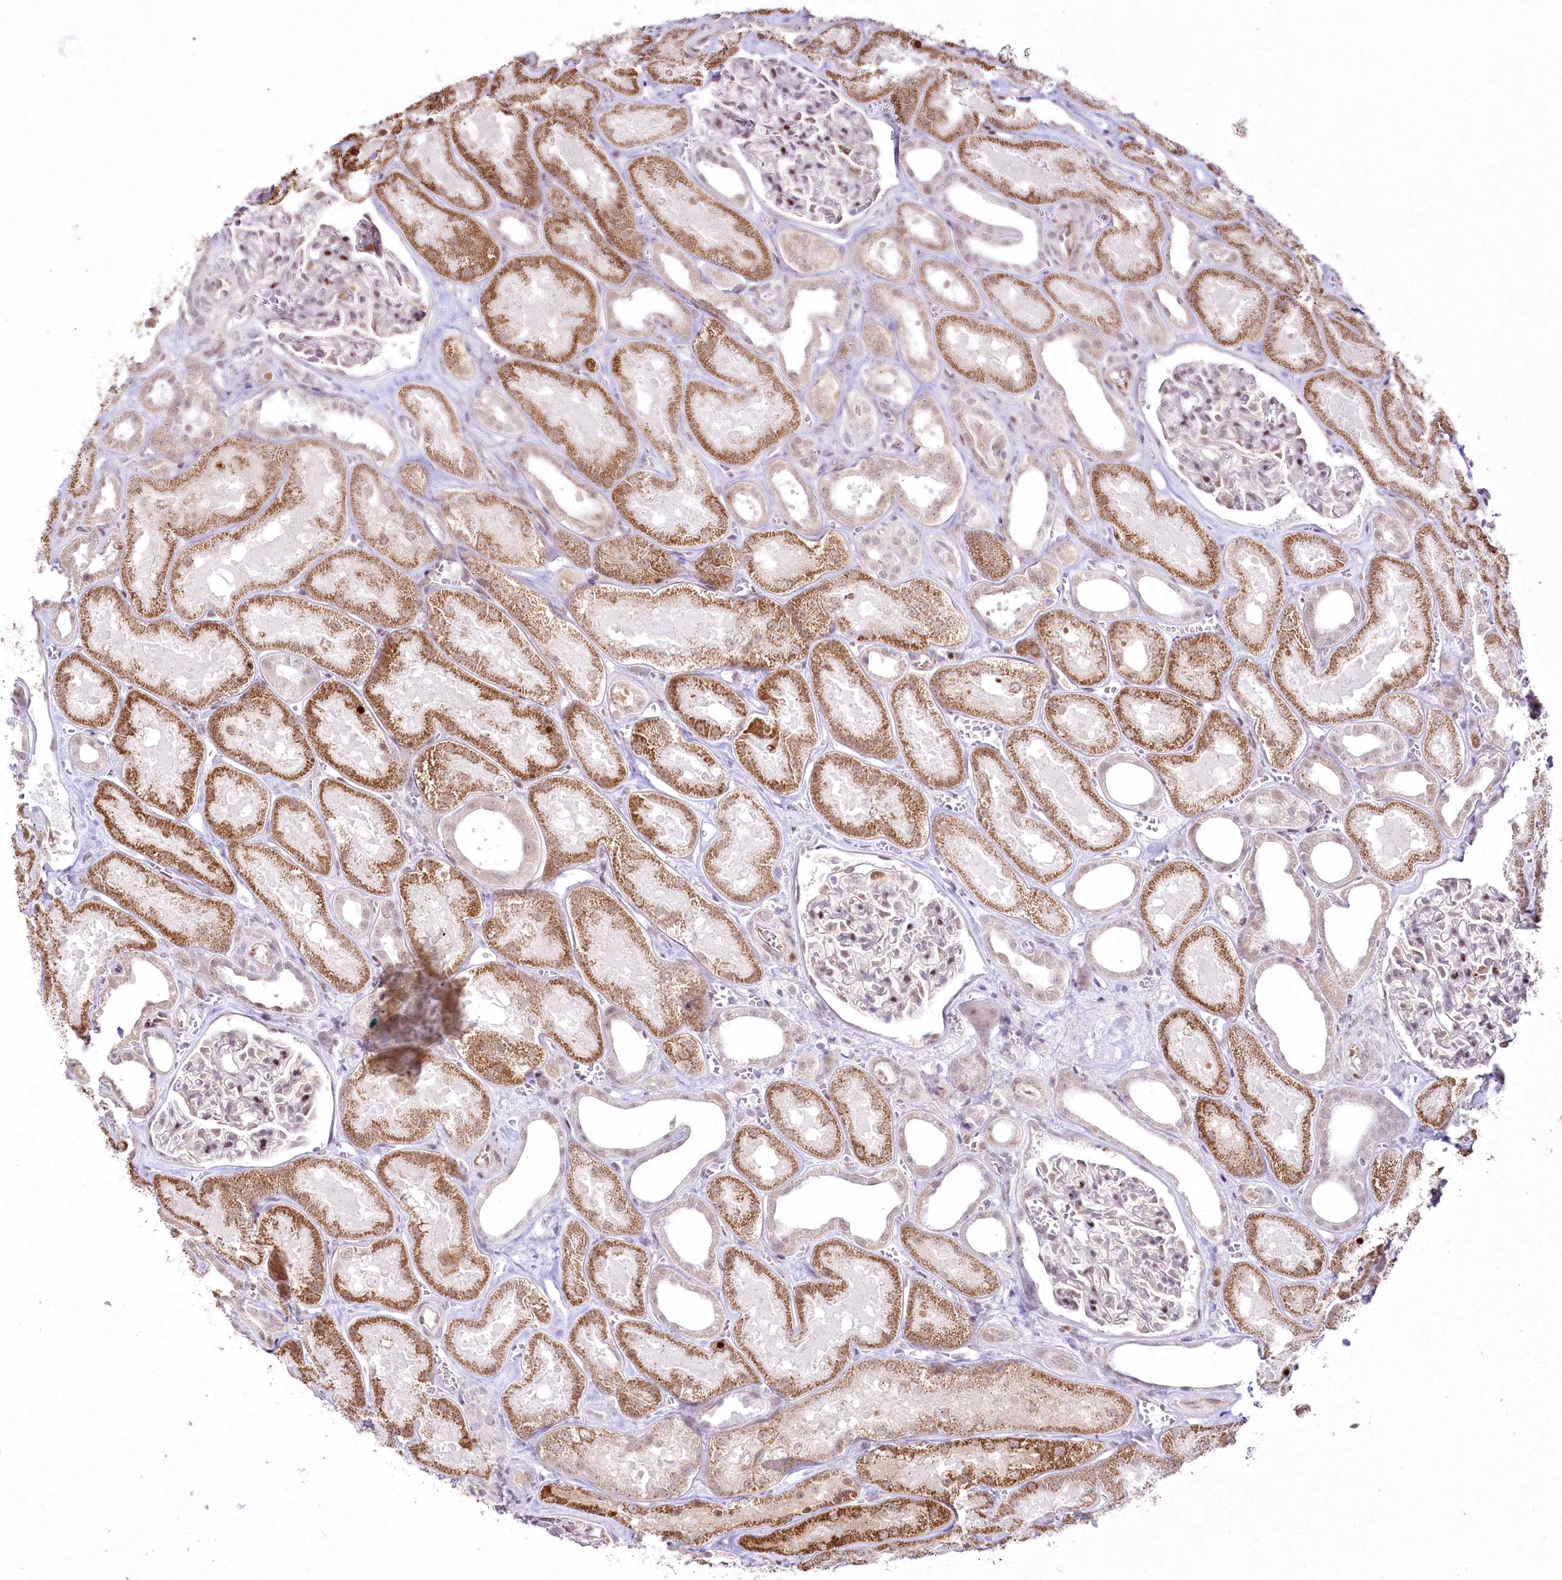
{"staining": {"intensity": "moderate", "quantity": "<25%", "location": "nuclear"}, "tissue": "kidney", "cell_type": "Cells in glomeruli", "image_type": "normal", "snomed": [{"axis": "morphology", "description": "Normal tissue, NOS"}, {"axis": "morphology", "description": "Adenocarcinoma, NOS"}, {"axis": "topography", "description": "Kidney"}], "caption": "Immunohistochemical staining of benign human kidney exhibits moderate nuclear protein positivity in about <25% of cells in glomeruli.", "gene": "YBX3", "patient": {"sex": "female", "age": 68}}